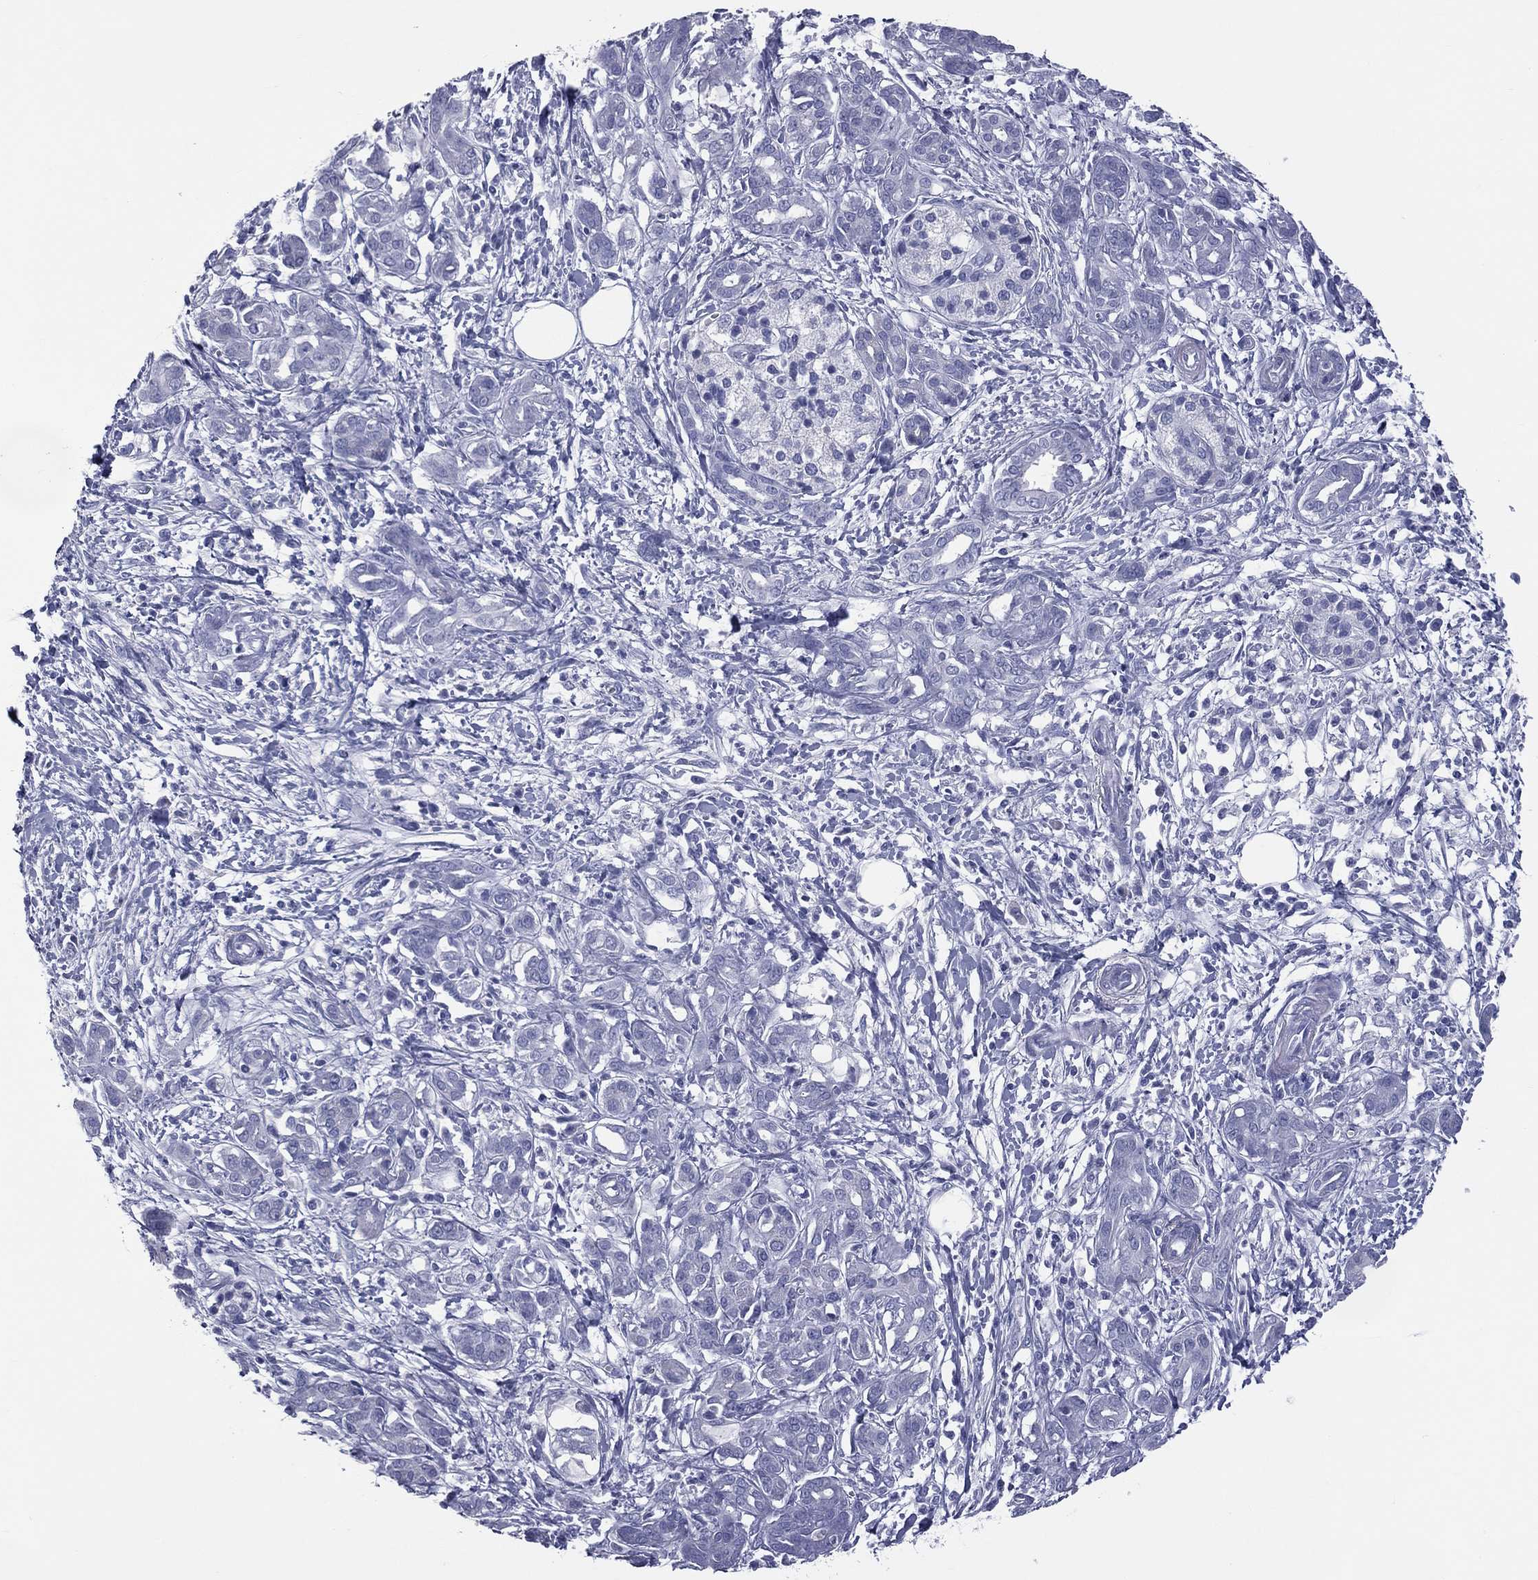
{"staining": {"intensity": "negative", "quantity": "none", "location": "none"}, "tissue": "pancreatic cancer", "cell_type": "Tumor cells", "image_type": "cancer", "snomed": [{"axis": "morphology", "description": "Adenocarcinoma, NOS"}, {"axis": "topography", "description": "Pancreas"}], "caption": "IHC of human pancreatic adenocarcinoma shows no positivity in tumor cells. The staining is performed using DAB brown chromogen with nuclei counter-stained in using hematoxylin.", "gene": "MLN", "patient": {"sex": "male", "age": 72}}